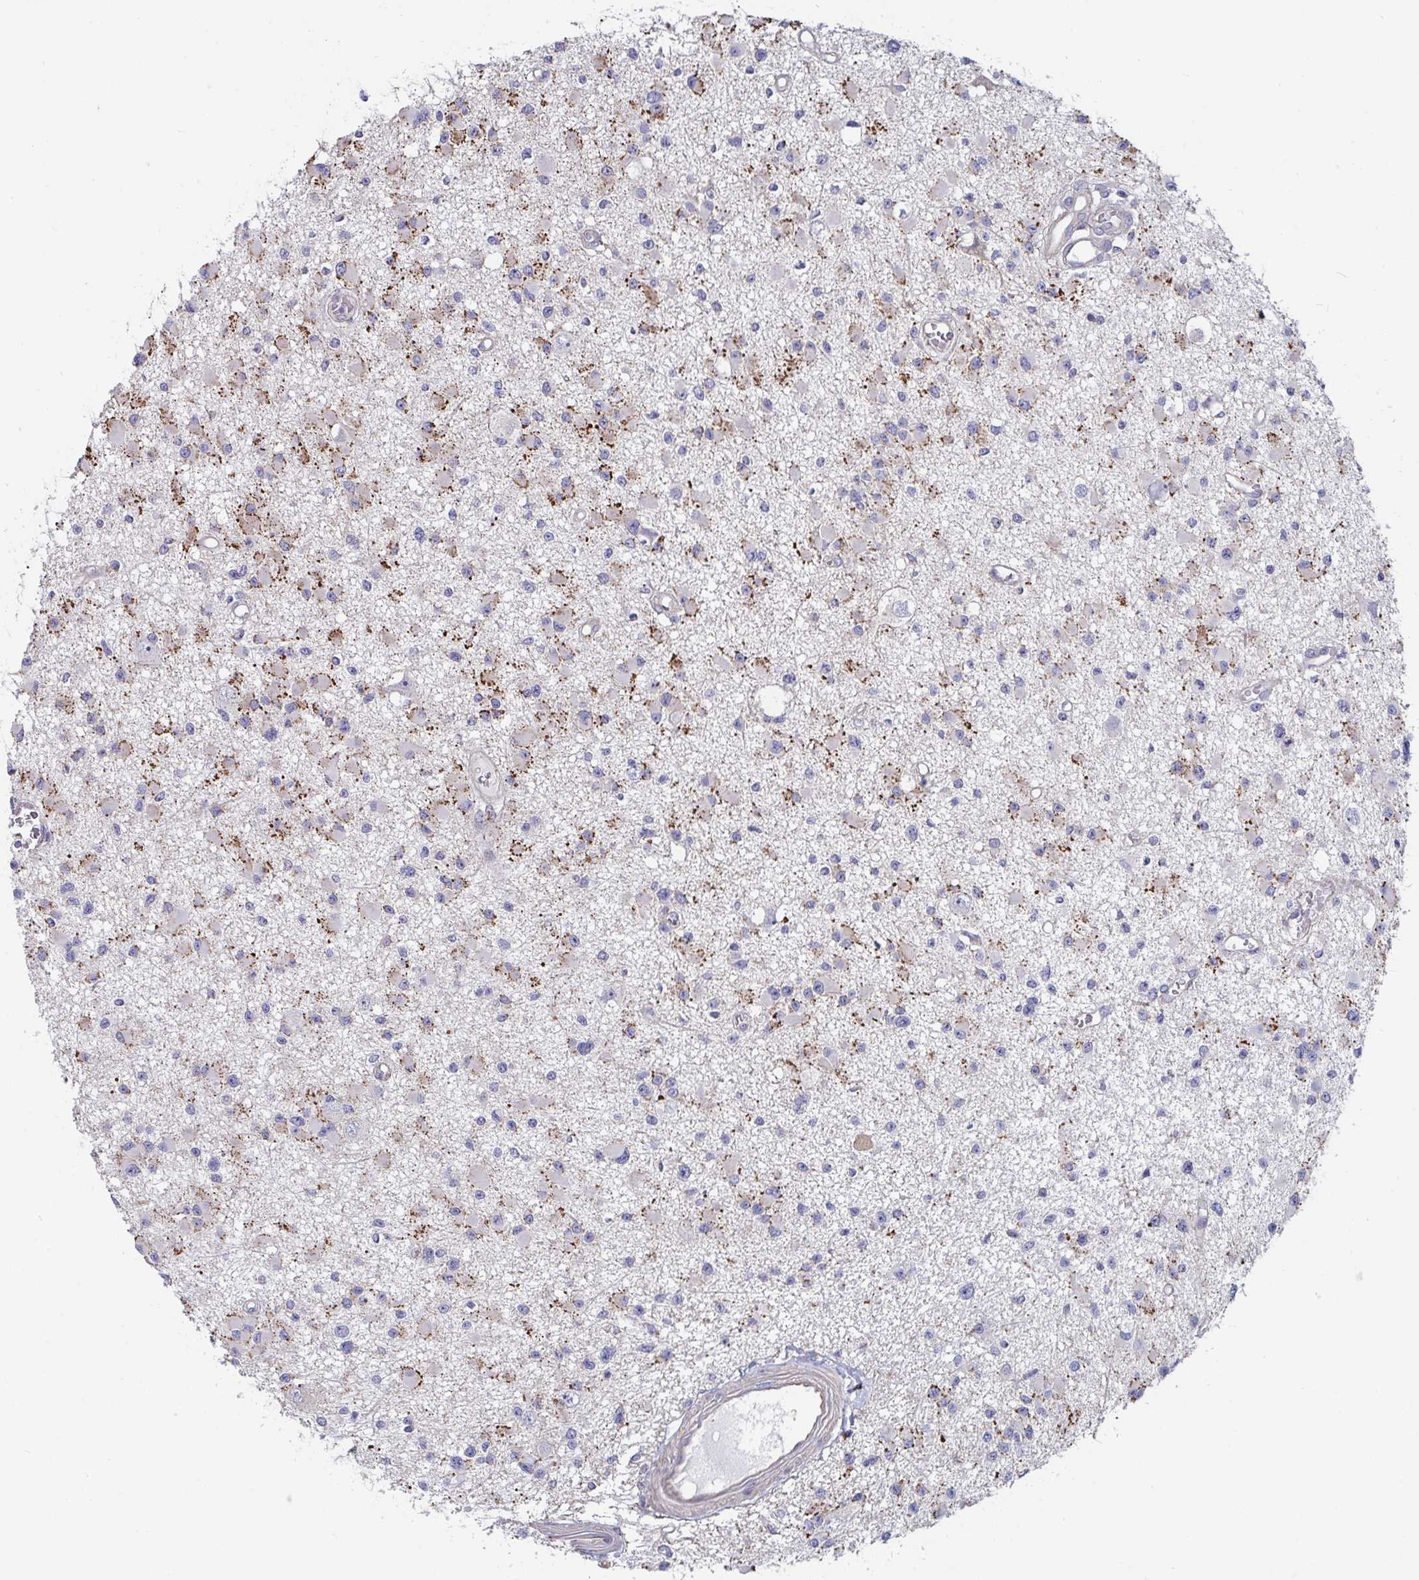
{"staining": {"intensity": "moderate", "quantity": "<25%", "location": "cytoplasmic/membranous"}, "tissue": "glioma", "cell_type": "Tumor cells", "image_type": "cancer", "snomed": [{"axis": "morphology", "description": "Glioma, malignant, High grade"}, {"axis": "topography", "description": "Brain"}], "caption": "Immunohistochemistry (IHC) staining of malignant high-grade glioma, which reveals low levels of moderate cytoplasmic/membranous staining in approximately <25% of tumor cells indicating moderate cytoplasmic/membranous protein expression. The staining was performed using DAB (brown) for protein detection and nuclei were counterstained in hematoxylin (blue).", "gene": "FAM156B", "patient": {"sex": "male", "age": 54}}